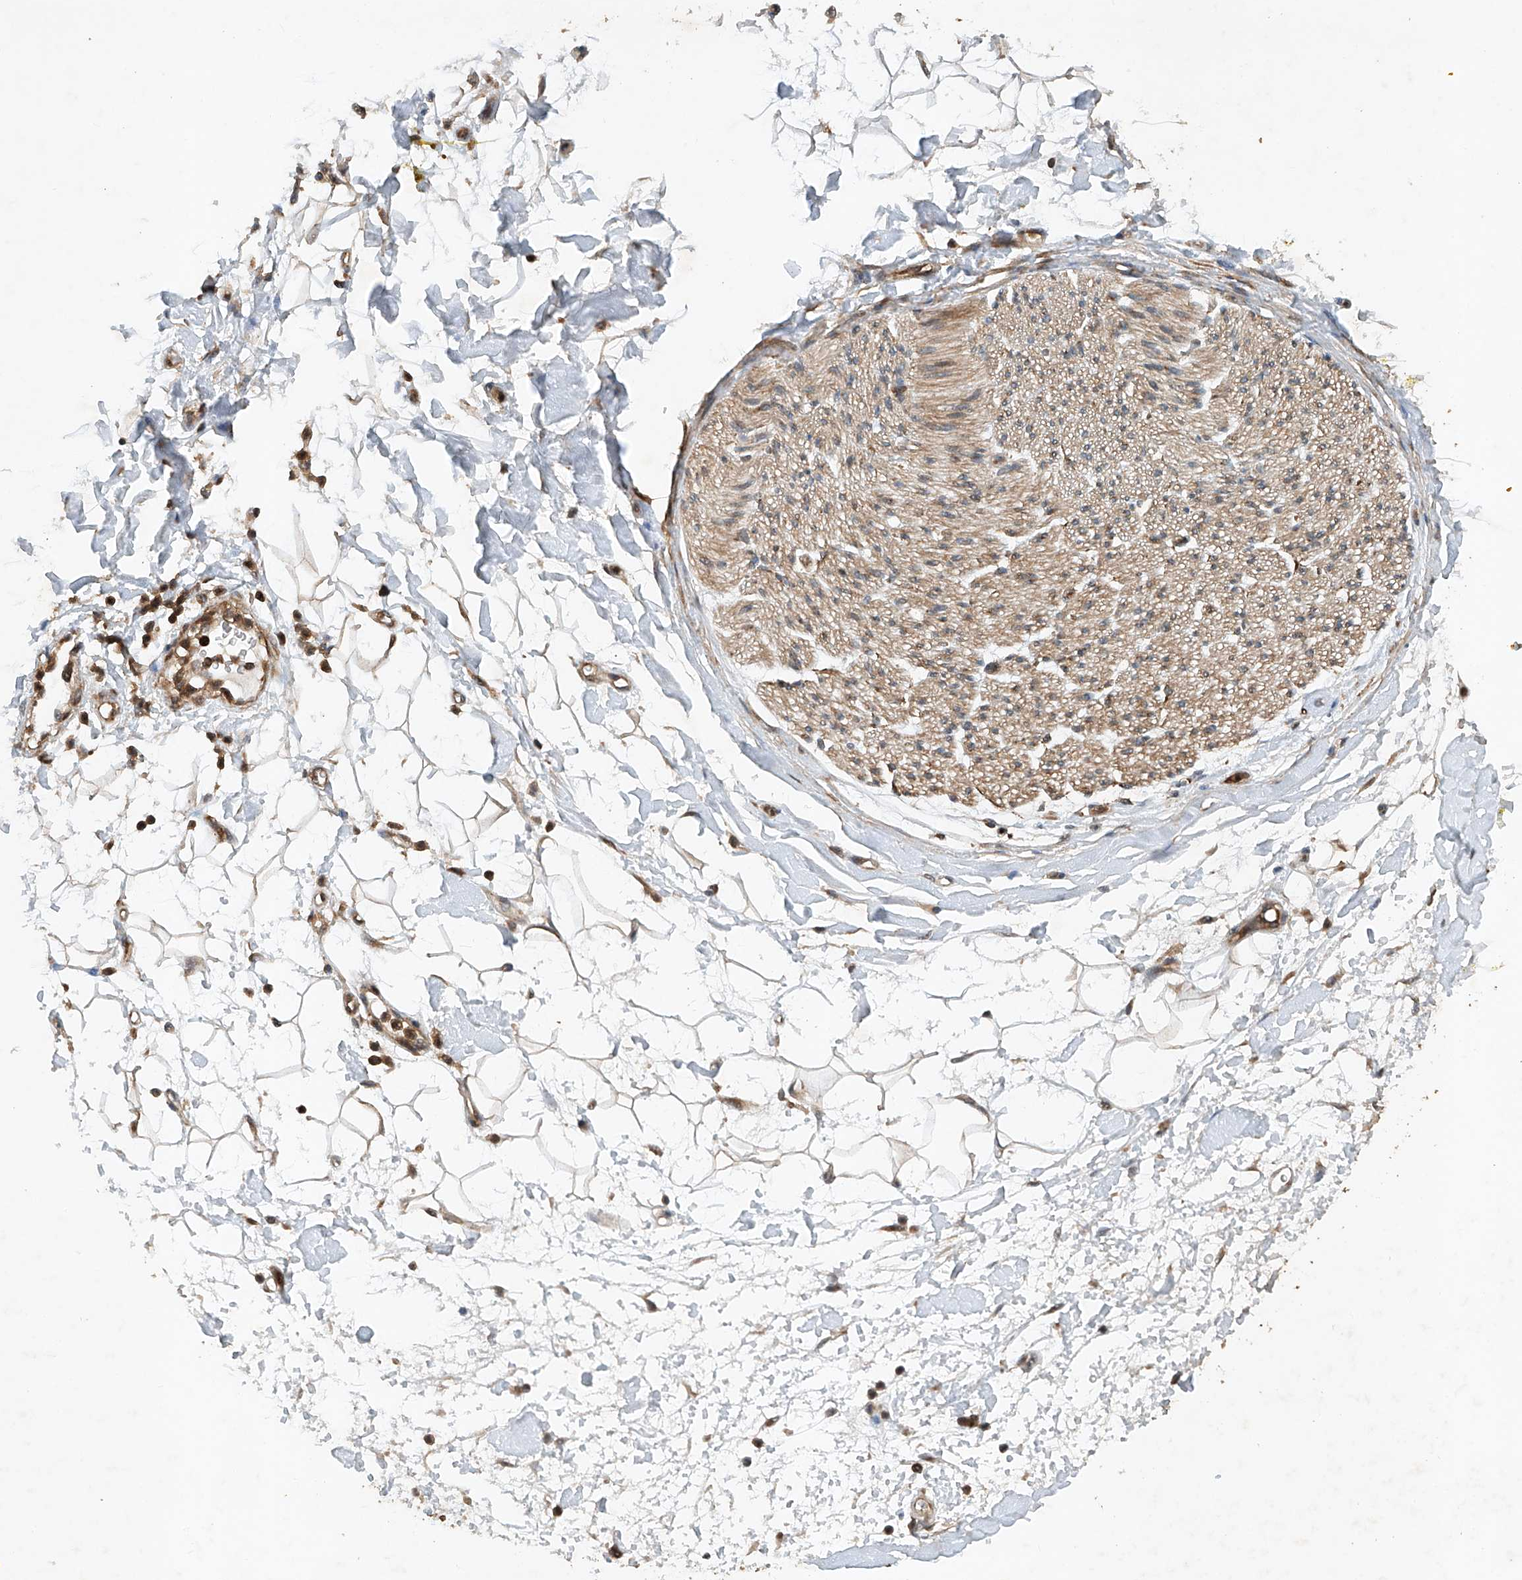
{"staining": {"intensity": "weak", "quantity": ">75%", "location": "cytoplasmic/membranous"}, "tissue": "adipose tissue", "cell_type": "Adipocytes", "image_type": "normal", "snomed": [{"axis": "morphology", "description": "Normal tissue, NOS"}, {"axis": "morphology", "description": "Adenocarcinoma, NOS"}, {"axis": "topography", "description": "Pancreas"}, {"axis": "topography", "description": "Peripheral nerve tissue"}], "caption": "Immunohistochemical staining of normal adipose tissue demonstrates low levels of weak cytoplasmic/membranous staining in approximately >75% of adipocytes.", "gene": "CEP85L", "patient": {"sex": "male", "age": 59}}